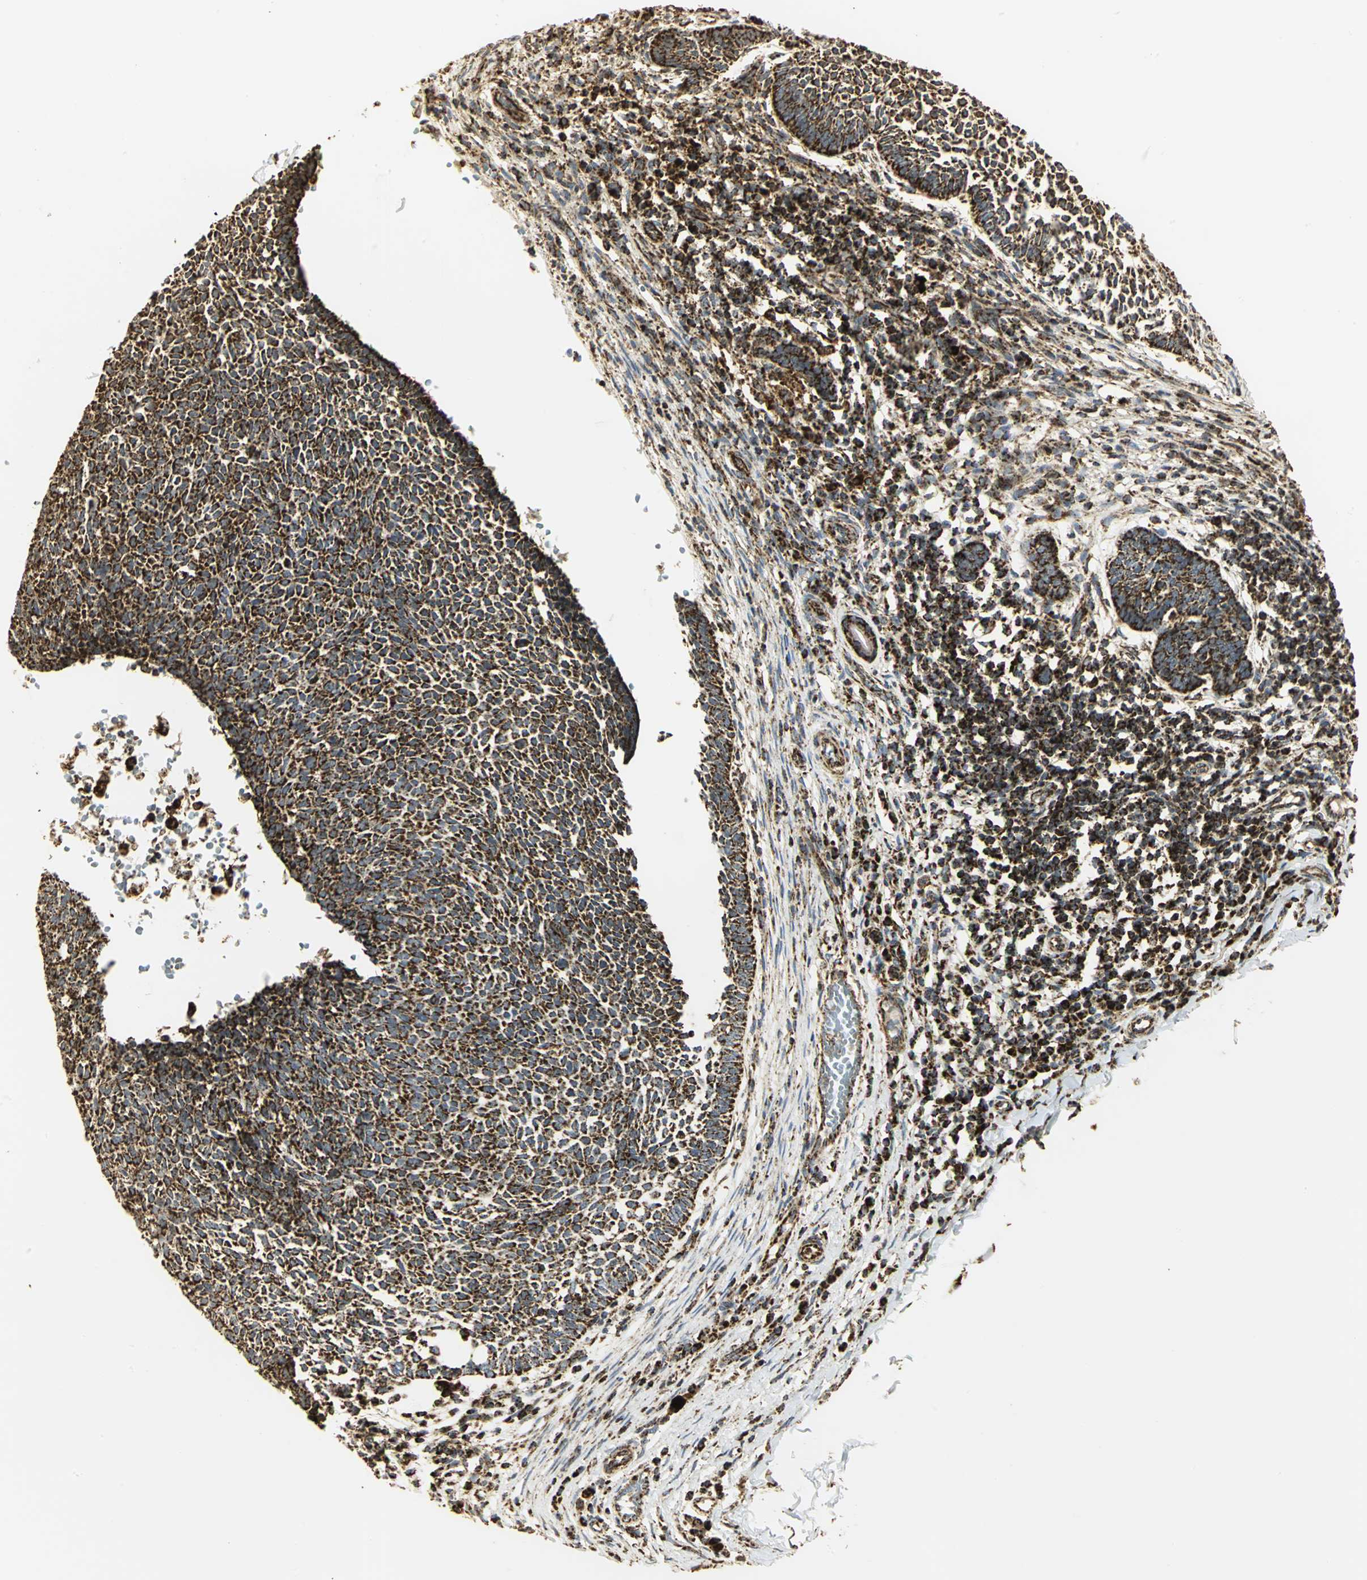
{"staining": {"intensity": "strong", "quantity": ">75%", "location": "cytoplasmic/membranous"}, "tissue": "skin cancer", "cell_type": "Tumor cells", "image_type": "cancer", "snomed": [{"axis": "morphology", "description": "Normal tissue, NOS"}, {"axis": "morphology", "description": "Basal cell carcinoma"}, {"axis": "topography", "description": "Skin"}], "caption": "The histopathology image demonstrates immunohistochemical staining of basal cell carcinoma (skin). There is strong cytoplasmic/membranous expression is appreciated in about >75% of tumor cells. Nuclei are stained in blue.", "gene": "VDAC1", "patient": {"sex": "male", "age": 87}}